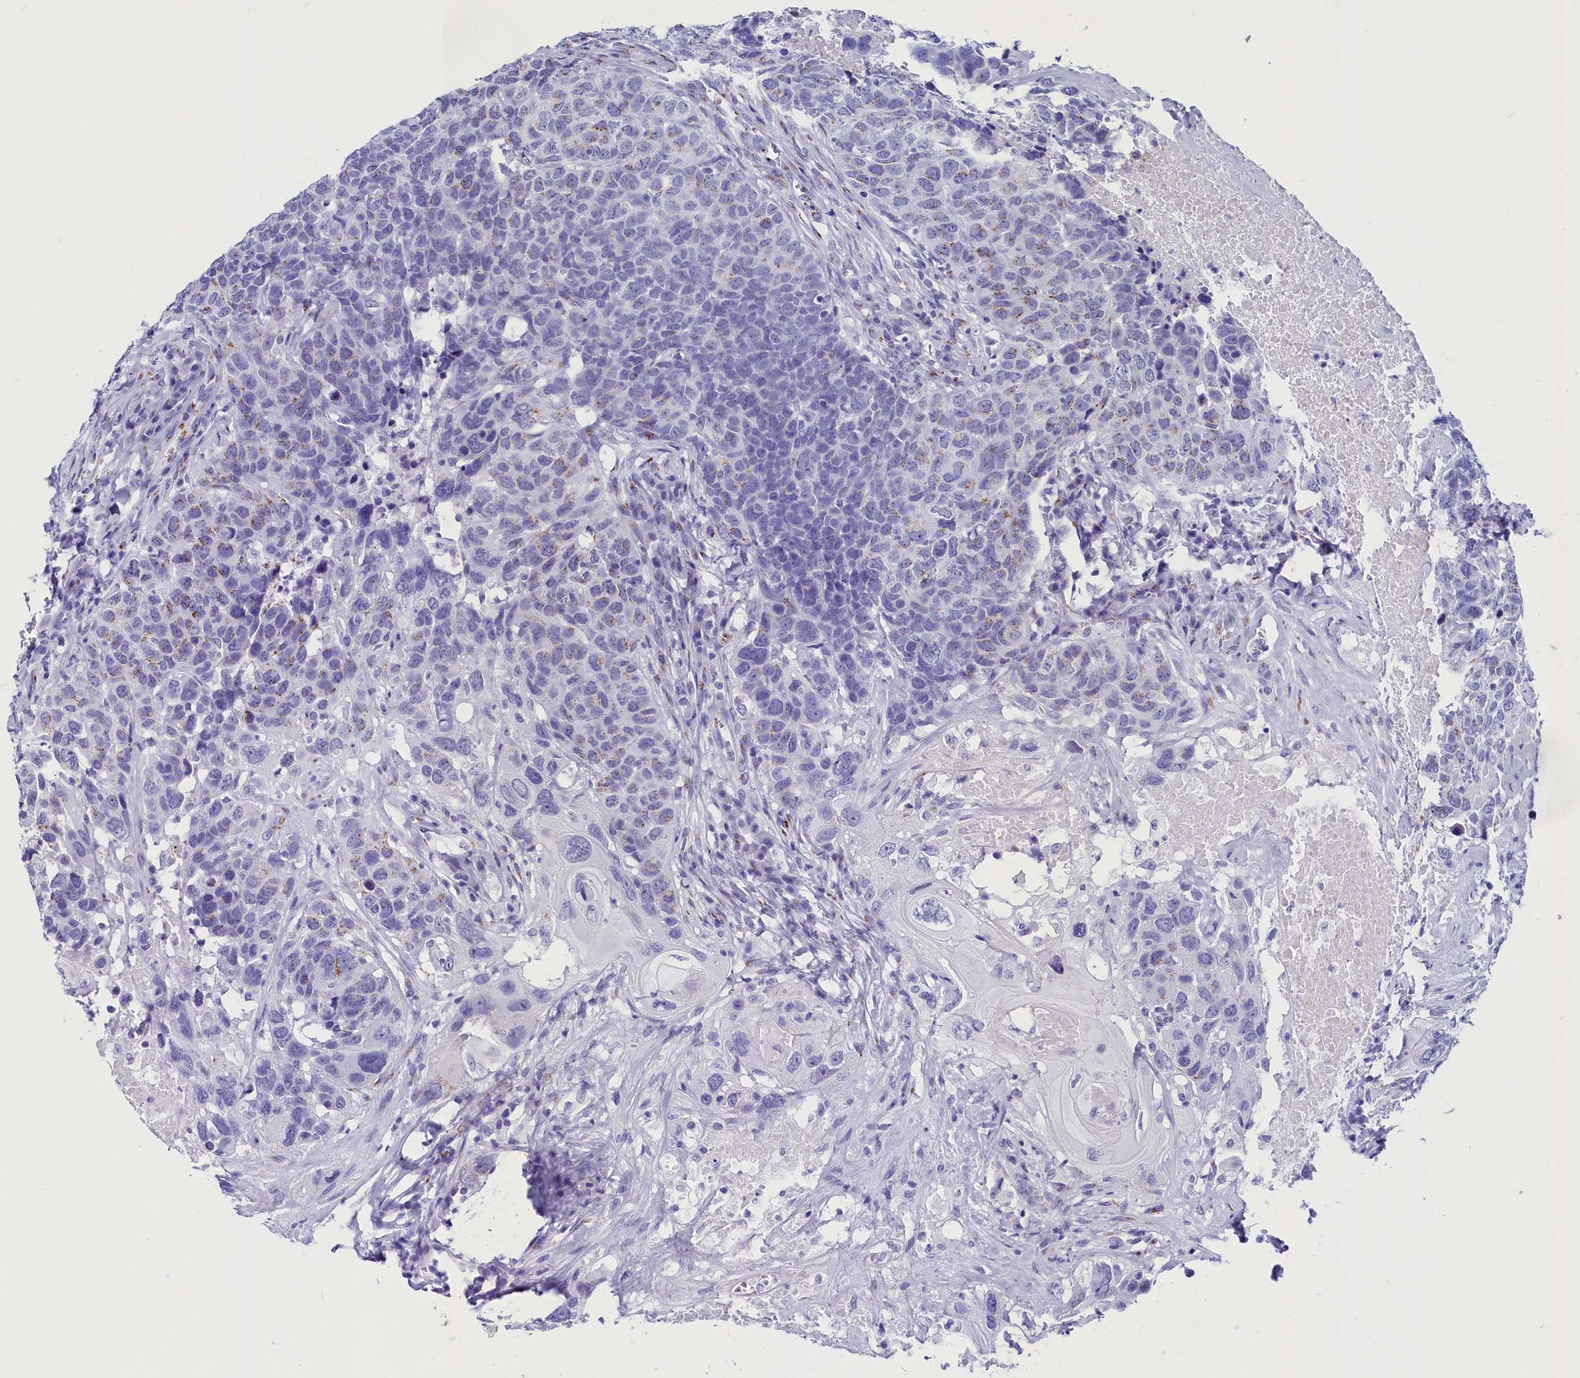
{"staining": {"intensity": "weak", "quantity": "<25%", "location": "cytoplasmic/membranous"}, "tissue": "head and neck cancer", "cell_type": "Tumor cells", "image_type": "cancer", "snomed": [{"axis": "morphology", "description": "Squamous cell carcinoma, NOS"}, {"axis": "topography", "description": "Head-Neck"}], "caption": "Immunohistochemistry photomicrograph of human squamous cell carcinoma (head and neck) stained for a protein (brown), which reveals no positivity in tumor cells.", "gene": "AP3B2", "patient": {"sex": "male", "age": 66}}